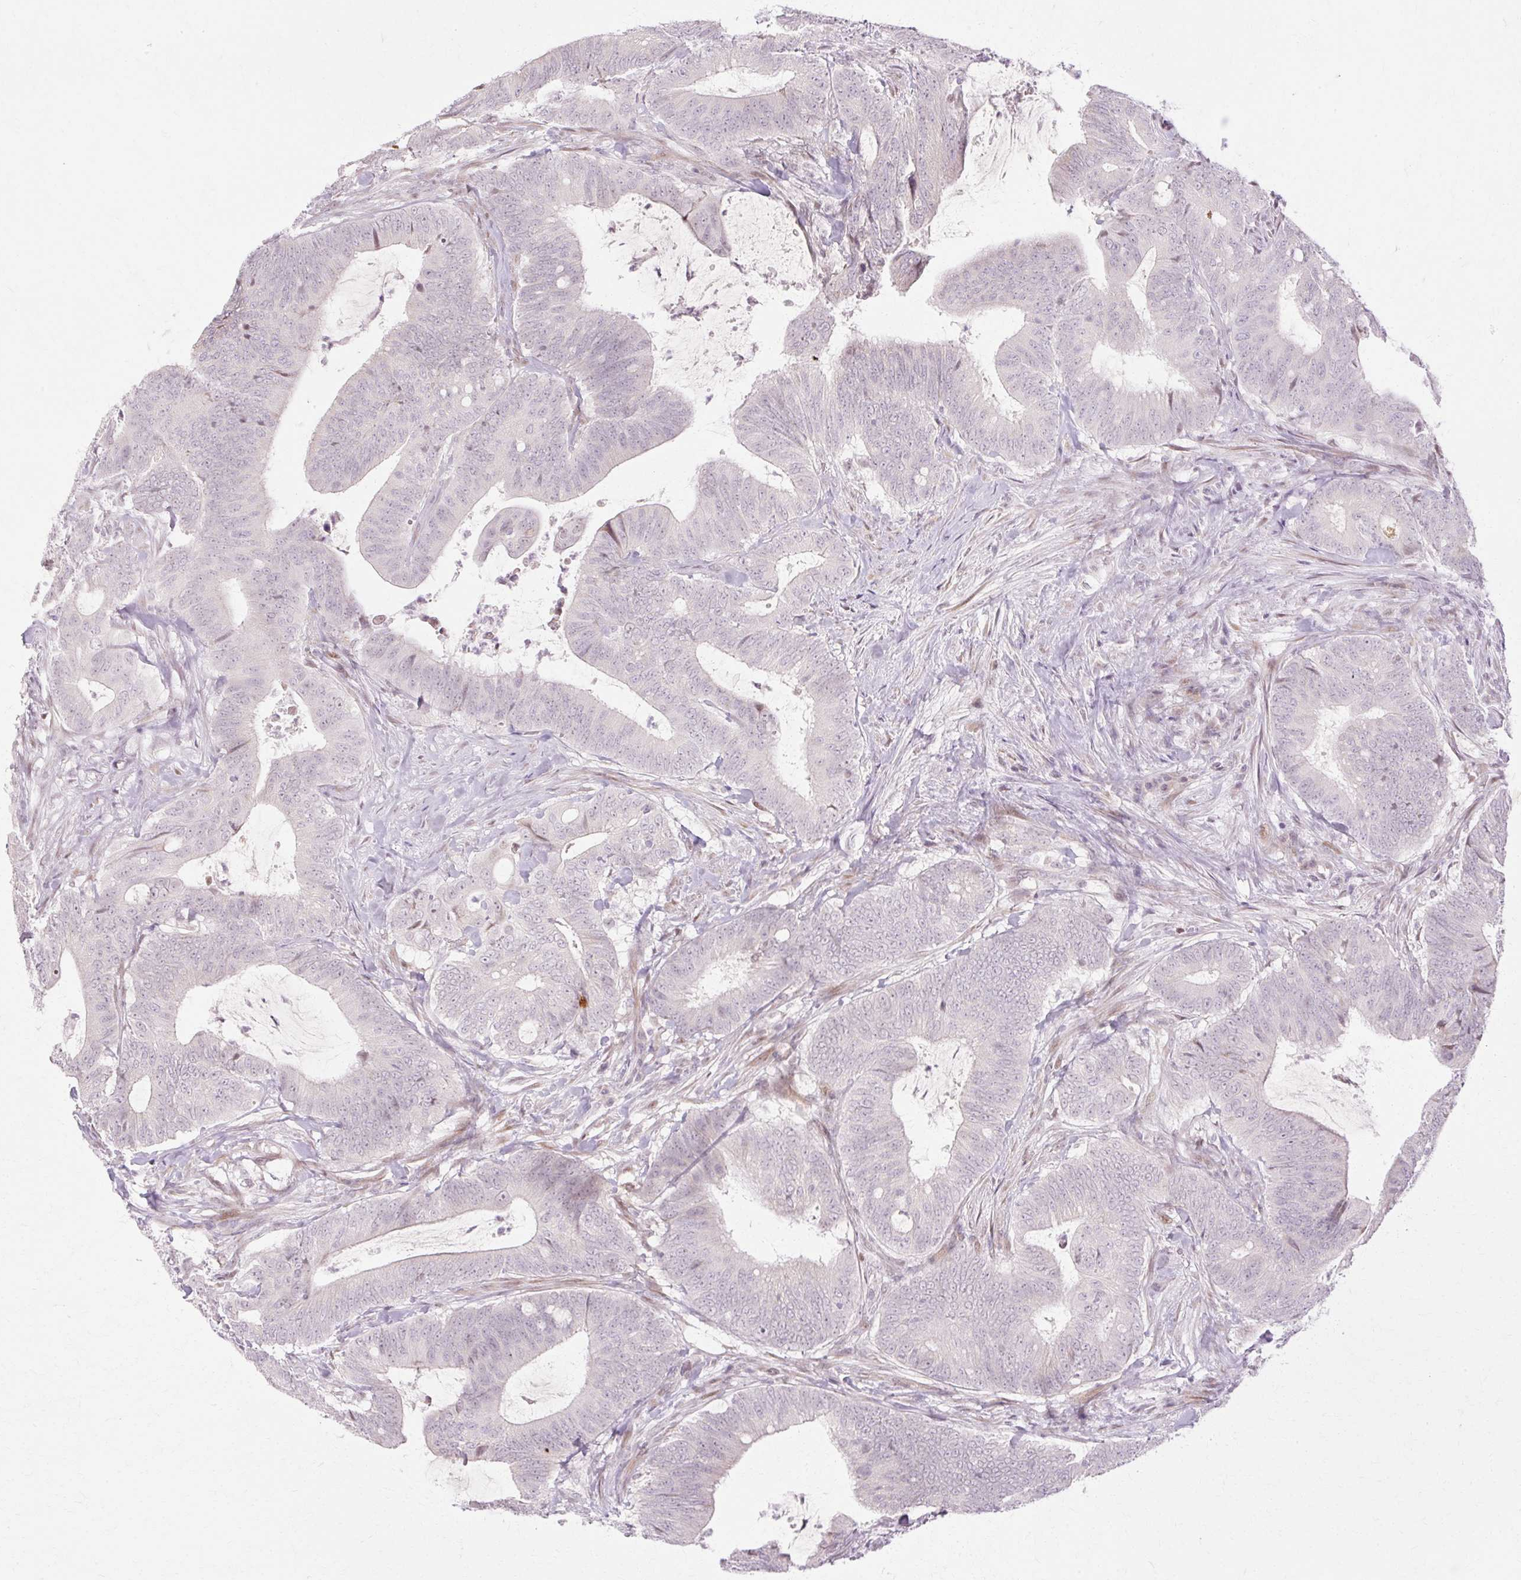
{"staining": {"intensity": "negative", "quantity": "none", "location": "none"}, "tissue": "colorectal cancer", "cell_type": "Tumor cells", "image_type": "cancer", "snomed": [{"axis": "morphology", "description": "Adenocarcinoma, NOS"}, {"axis": "topography", "description": "Colon"}], "caption": "High magnification brightfield microscopy of adenocarcinoma (colorectal) stained with DAB (brown) and counterstained with hematoxylin (blue): tumor cells show no significant expression. Nuclei are stained in blue.", "gene": "C3orf49", "patient": {"sex": "female", "age": 43}}